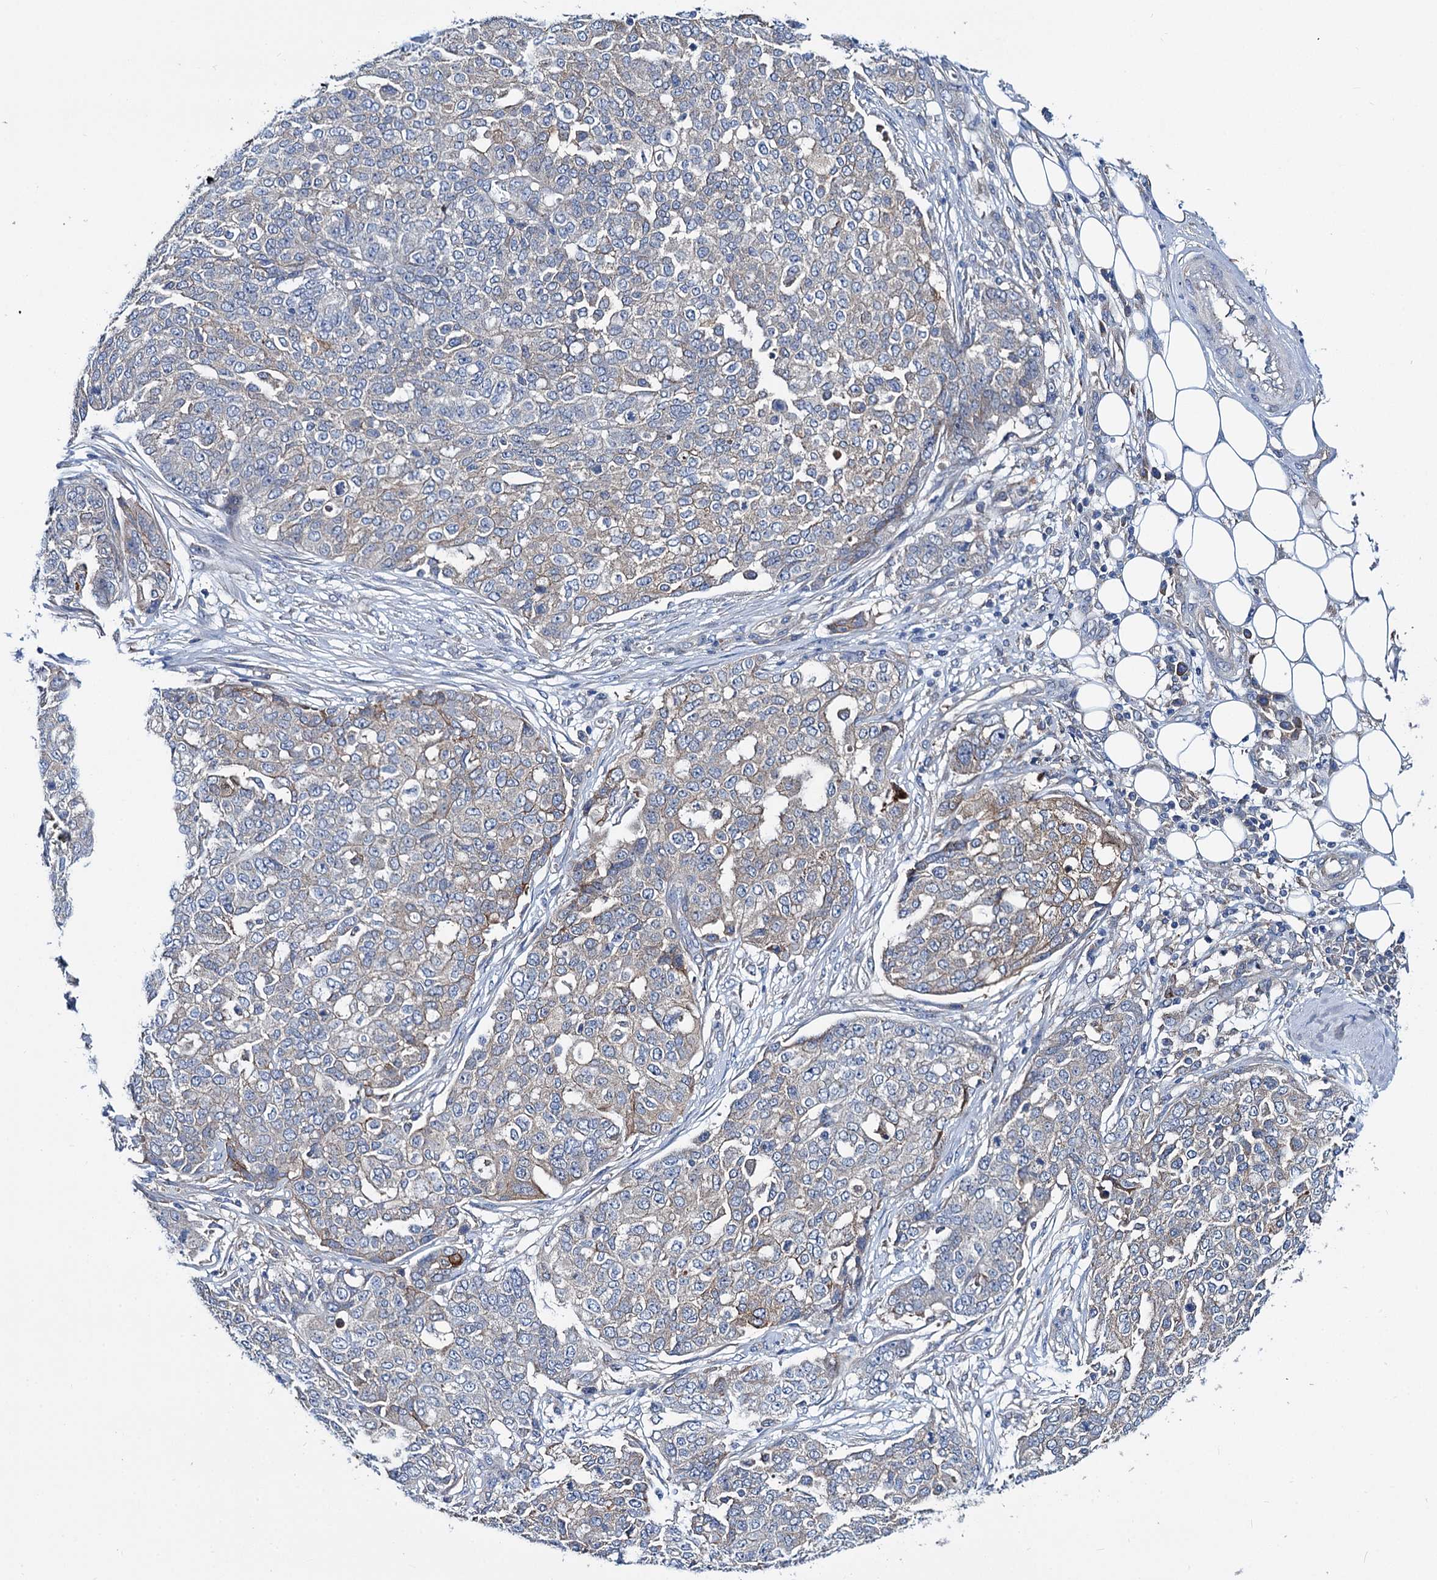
{"staining": {"intensity": "negative", "quantity": "none", "location": "none"}, "tissue": "ovarian cancer", "cell_type": "Tumor cells", "image_type": "cancer", "snomed": [{"axis": "morphology", "description": "Cystadenocarcinoma, serous, NOS"}, {"axis": "topography", "description": "Soft tissue"}, {"axis": "topography", "description": "Ovary"}], "caption": "Immunohistochemistry (IHC) micrograph of ovarian cancer (serous cystadenocarcinoma) stained for a protein (brown), which displays no staining in tumor cells.", "gene": "TRIM55", "patient": {"sex": "female", "age": 57}}